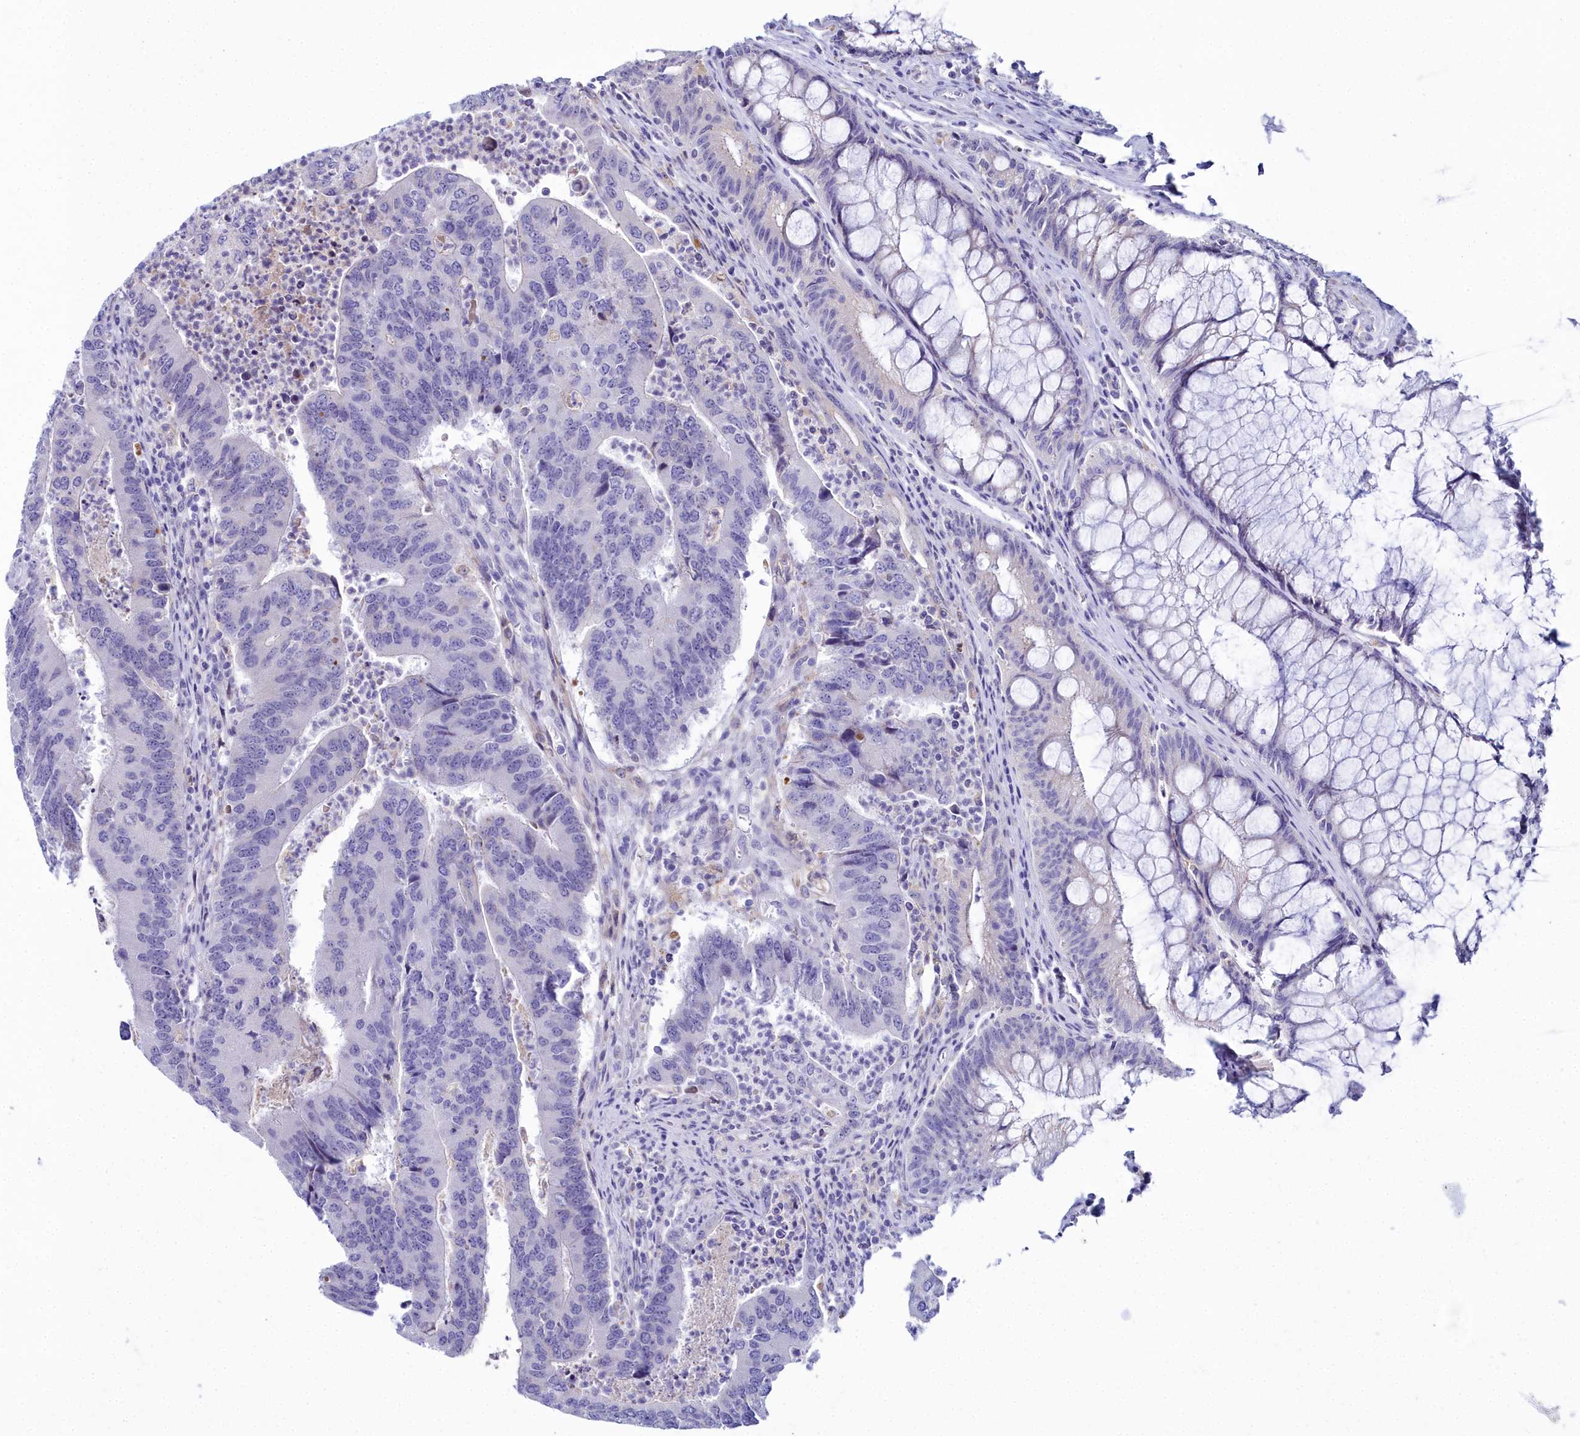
{"staining": {"intensity": "negative", "quantity": "none", "location": "none"}, "tissue": "colorectal cancer", "cell_type": "Tumor cells", "image_type": "cancer", "snomed": [{"axis": "morphology", "description": "Adenocarcinoma, NOS"}, {"axis": "topography", "description": "Colon"}], "caption": "Protein analysis of colorectal cancer (adenocarcinoma) shows no significant staining in tumor cells.", "gene": "ELAPOR2", "patient": {"sex": "female", "age": 67}}